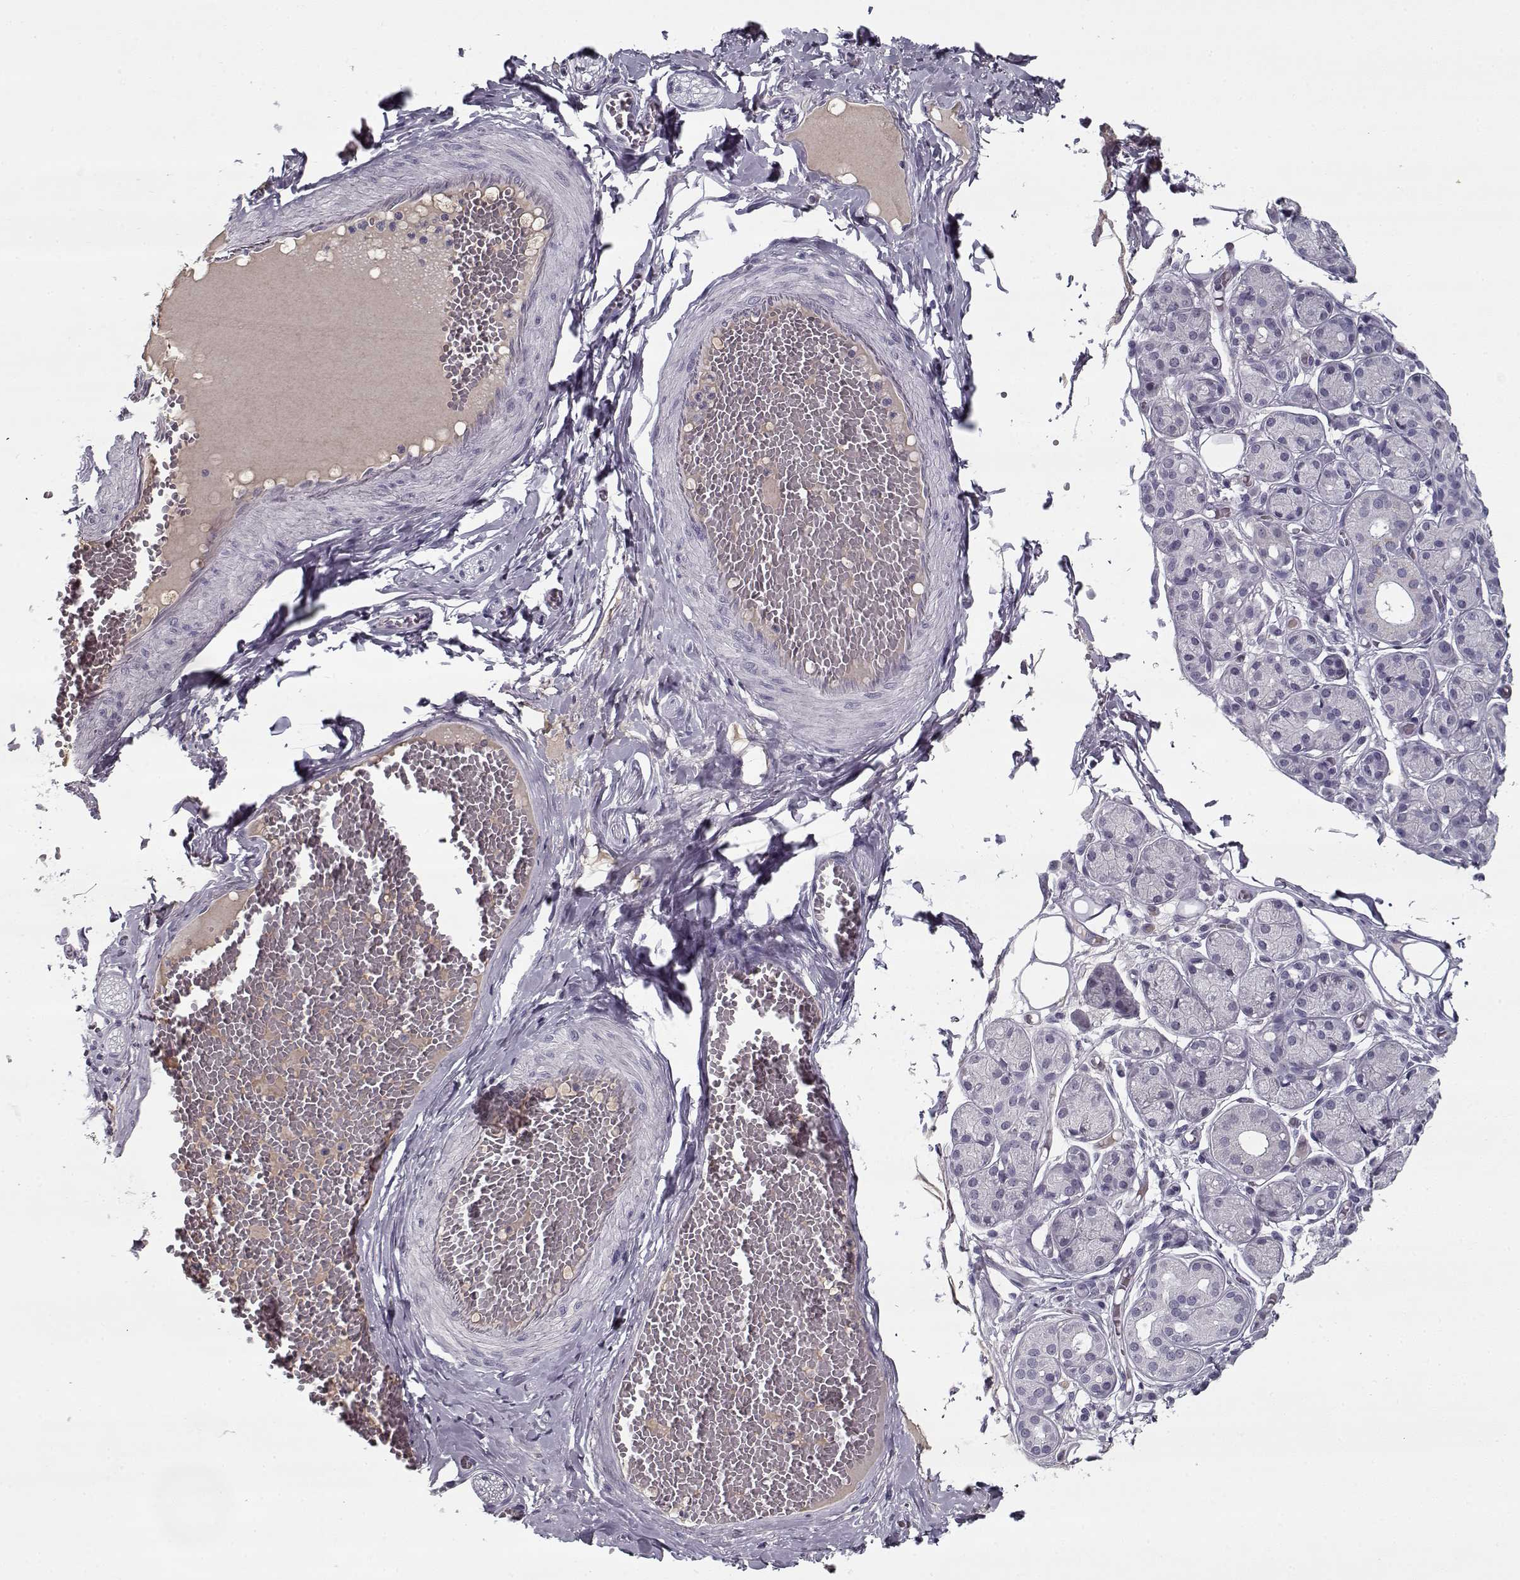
{"staining": {"intensity": "negative", "quantity": "none", "location": "none"}, "tissue": "salivary gland", "cell_type": "Glandular cells", "image_type": "normal", "snomed": [{"axis": "morphology", "description": "Normal tissue, NOS"}, {"axis": "topography", "description": "Salivary gland"}, {"axis": "topography", "description": "Peripheral nerve tissue"}], "caption": "DAB (3,3'-diaminobenzidine) immunohistochemical staining of normal salivary gland reveals no significant staining in glandular cells.", "gene": "SPACA9", "patient": {"sex": "male", "age": 71}}